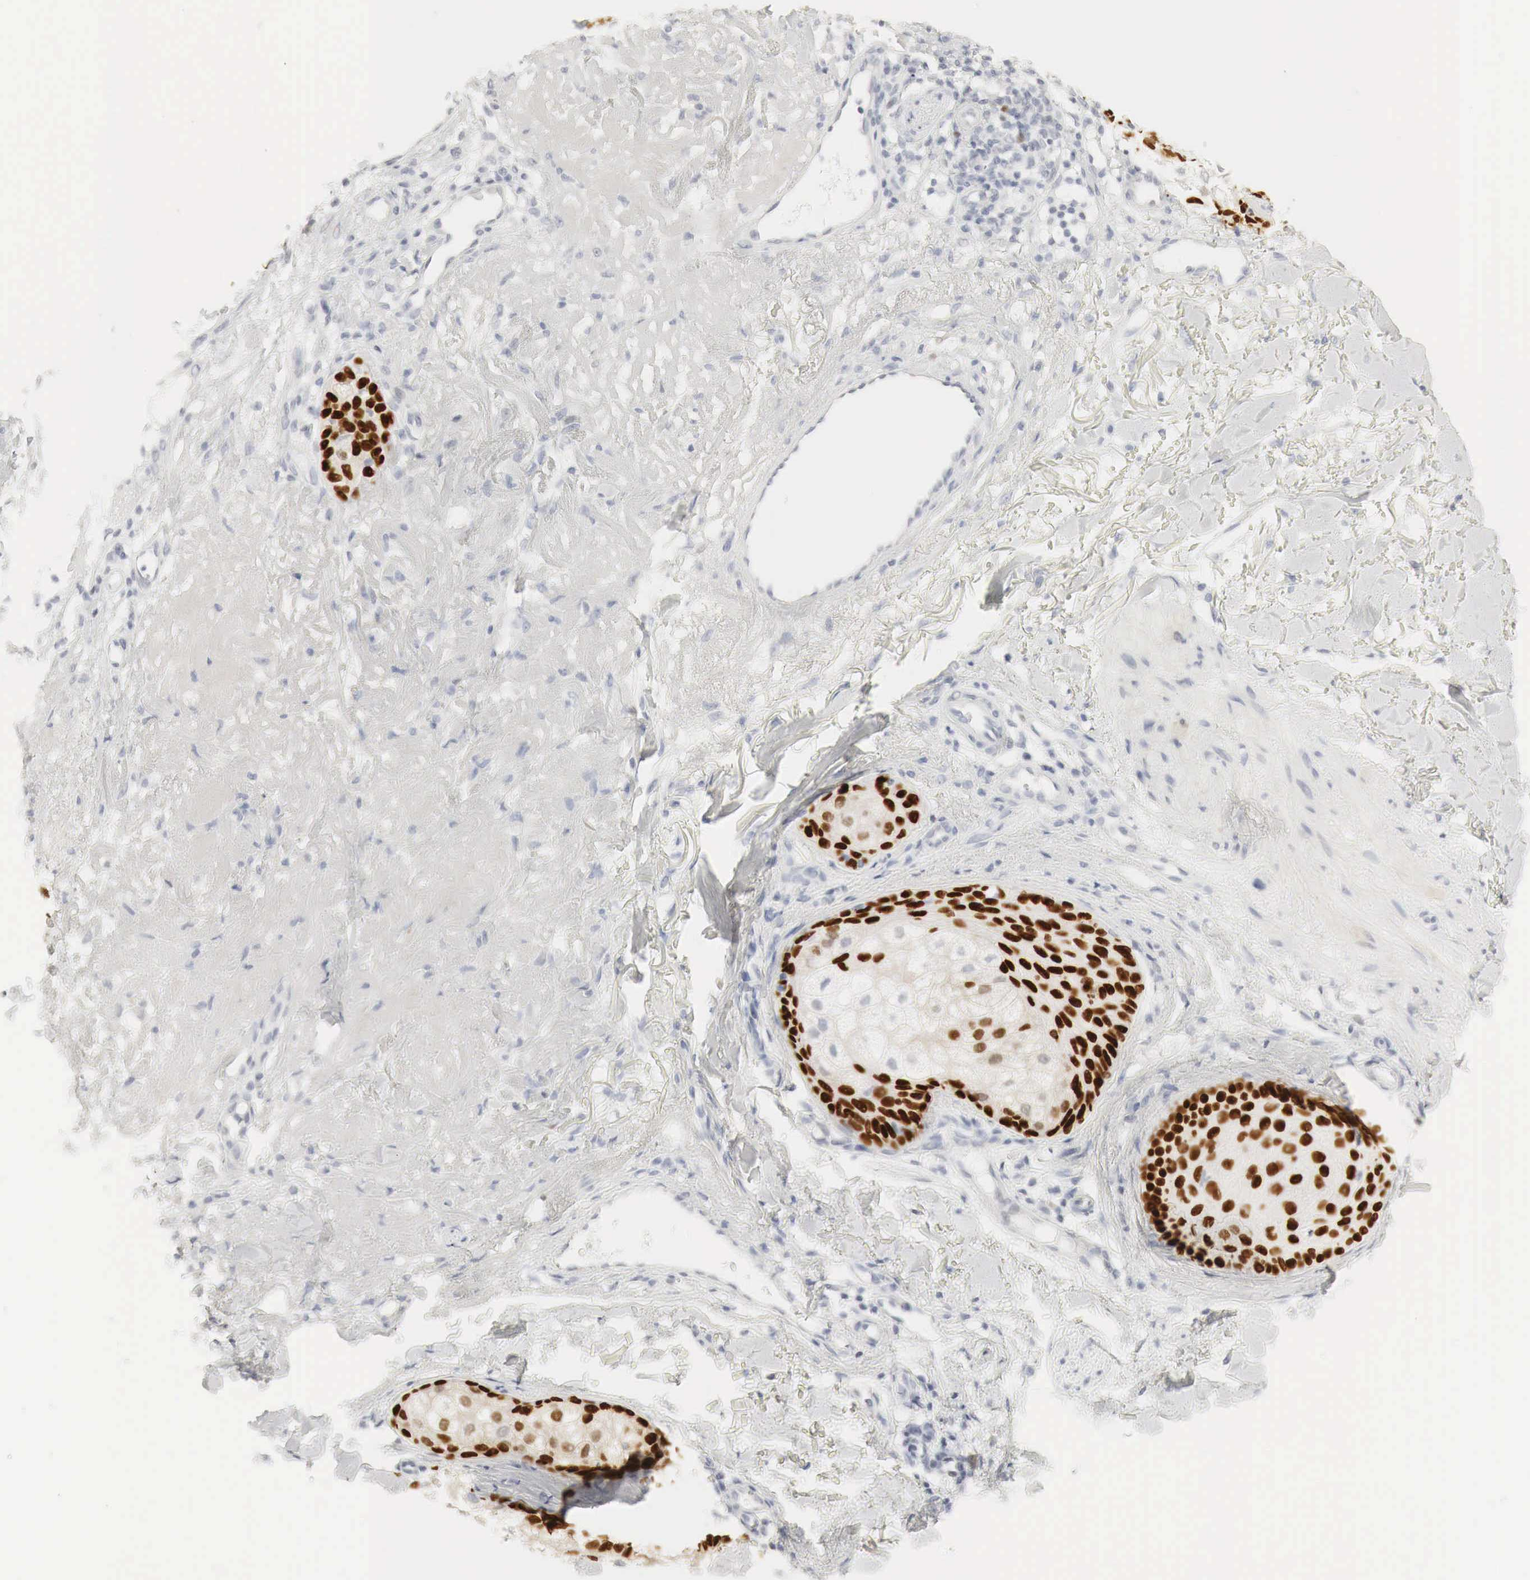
{"staining": {"intensity": "strong", "quantity": ">75%", "location": "nuclear"}, "tissue": "skin cancer", "cell_type": "Tumor cells", "image_type": "cancer", "snomed": [{"axis": "morphology", "description": "Squamous cell carcinoma, NOS"}, {"axis": "topography", "description": "Skin"}], "caption": "Protein positivity by immunohistochemistry shows strong nuclear staining in approximately >75% of tumor cells in skin cancer.", "gene": "TP63", "patient": {"sex": "male", "age": 77}}